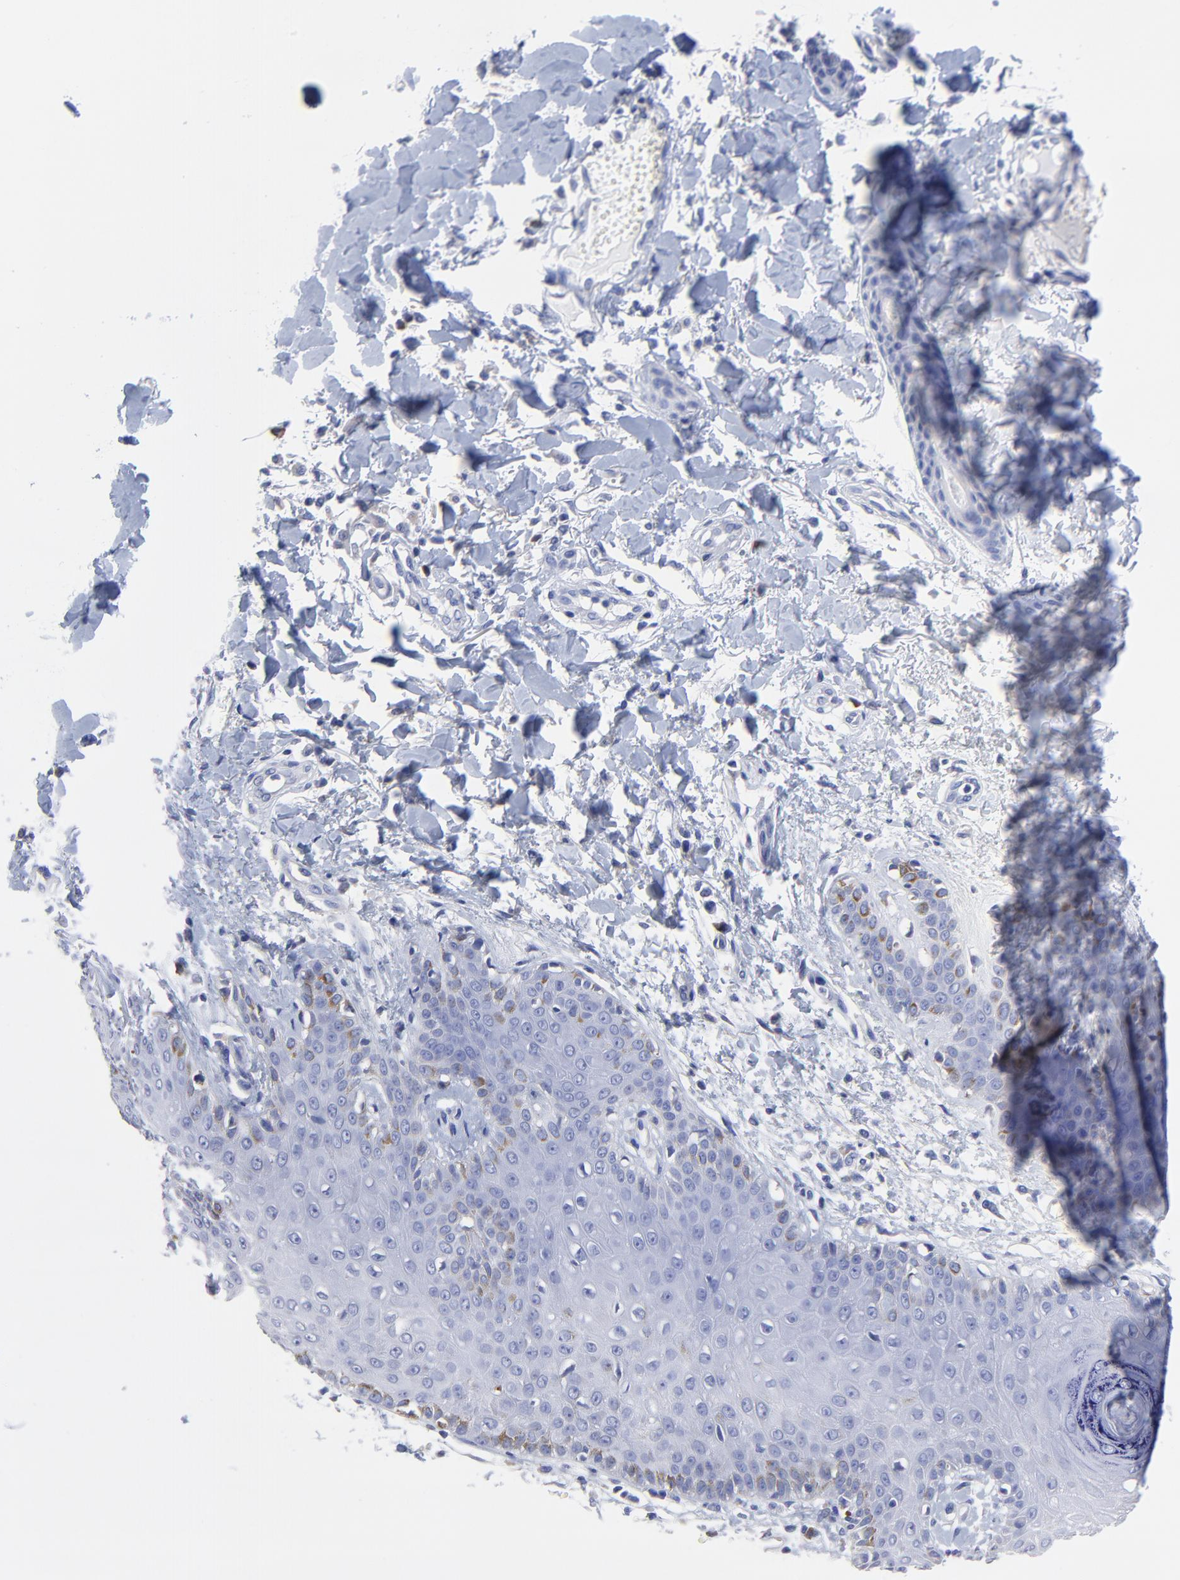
{"staining": {"intensity": "moderate", "quantity": "<25%", "location": "cytoplasmic/membranous"}, "tissue": "skin cancer", "cell_type": "Tumor cells", "image_type": "cancer", "snomed": [{"axis": "morphology", "description": "Basal cell carcinoma"}, {"axis": "topography", "description": "Skin"}], "caption": "Immunohistochemistry (DAB (3,3'-diaminobenzidine)) staining of basal cell carcinoma (skin) exhibits moderate cytoplasmic/membranous protein positivity in about <25% of tumor cells.", "gene": "LAX1", "patient": {"sex": "male", "age": 67}}